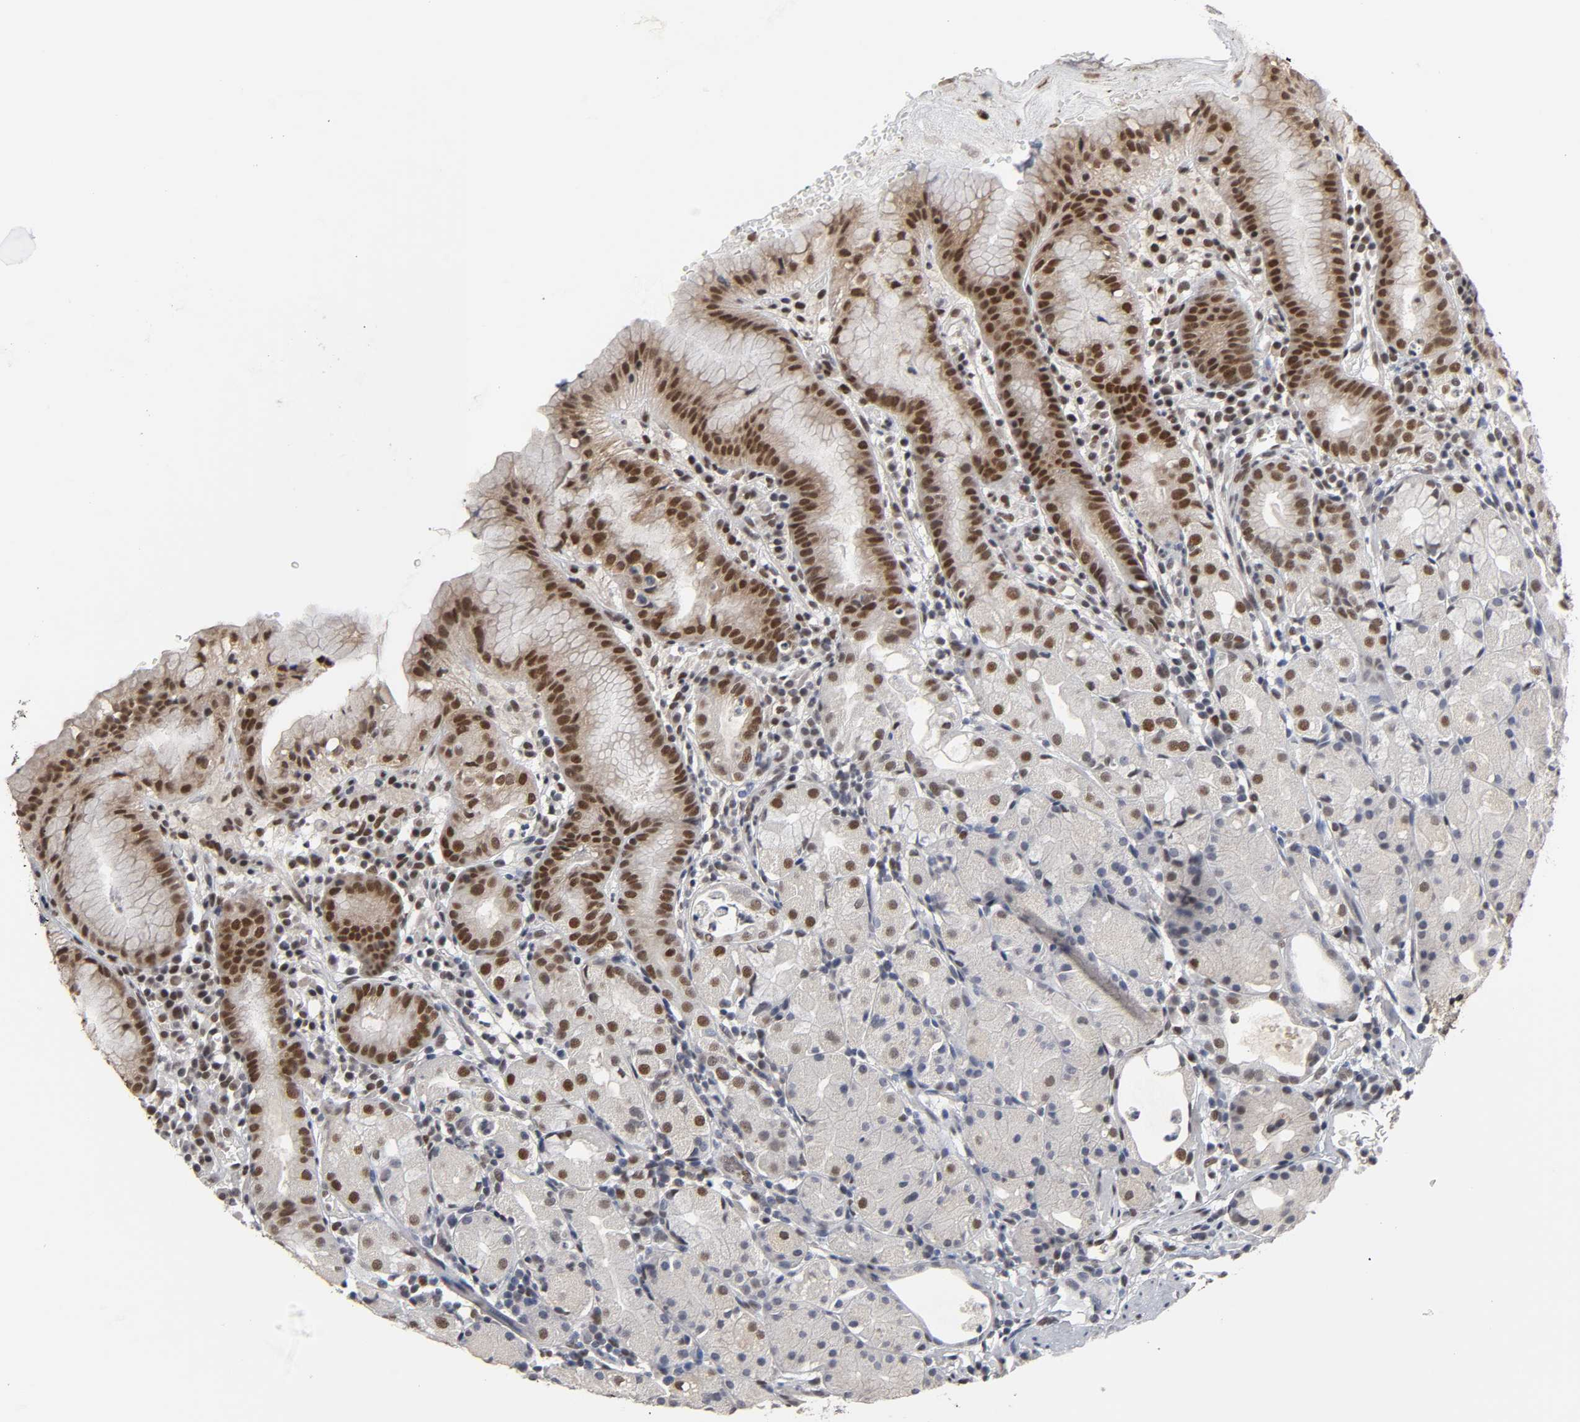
{"staining": {"intensity": "moderate", "quantity": "25%-75%", "location": "nuclear"}, "tissue": "stomach", "cell_type": "Glandular cells", "image_type": "normal", "snomed": [{"axis": "morphology", "description": "Normal tissue, NOS"}, {"axis": "topography", "description": "Stomach"}, {"axis": "topography", "description": "Stomach, lower"}], "caption": "This photomicrograph shows IHC staining of benign stomach, with medium moderate nuclear expression in approximately 25%-75% of glandular cells.", "gene": "TRIM33", "patient": {"sex": "female", "age": 75}}